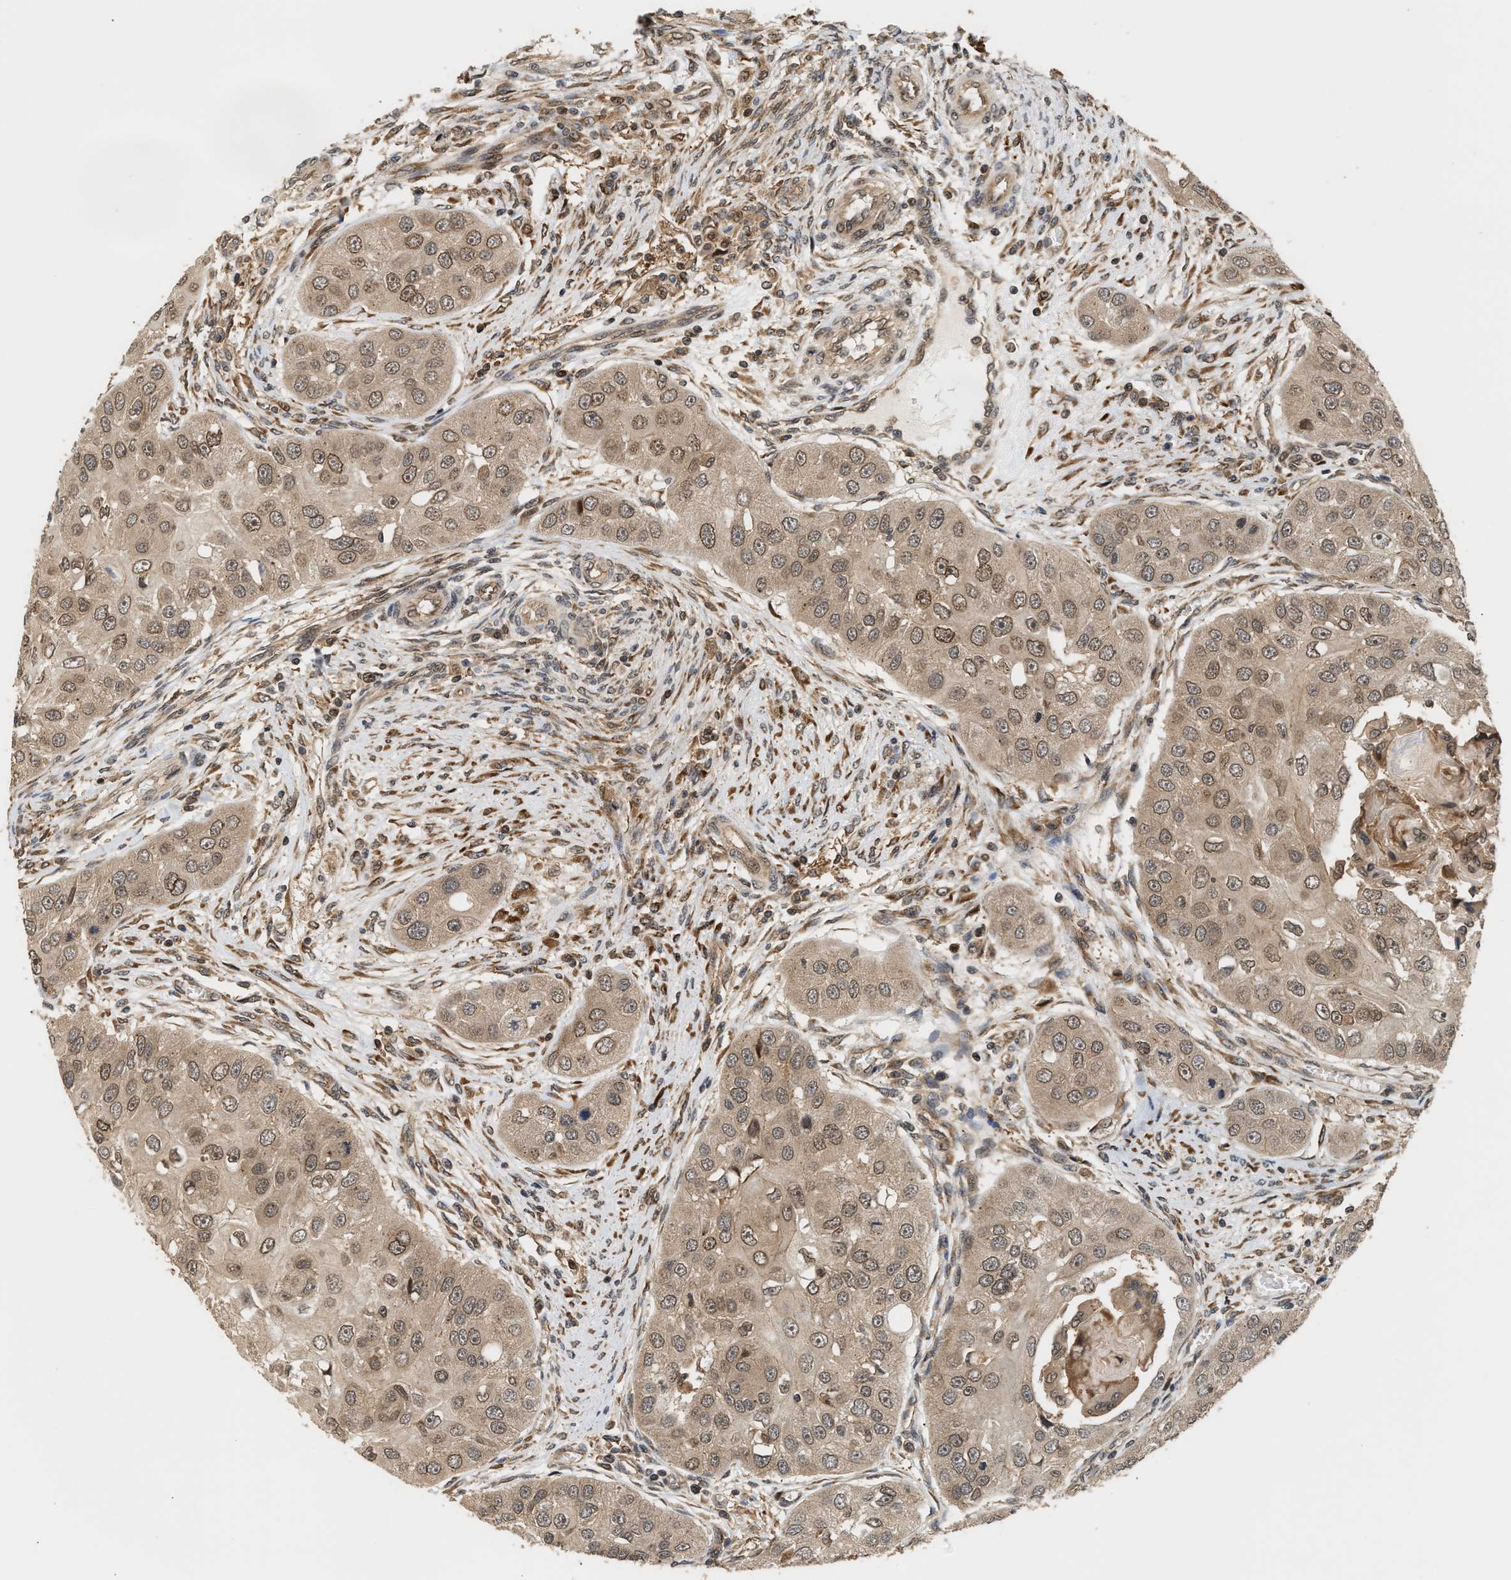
{"staining": {"intensity": "weak", "quantity": ">75%", "location": "cytoplasmic/membranous,nuclear"}, "tissue": "head and neck cancer", "cell_type": "Tumor cells", "image_type": "cancer", "snomed": [{"axis": "morphology", "description": "Normal tissue, NOS"}, {"axis": "morphology", "description": "Squamous cell carcinoma, NOS"}, {"axis": "topography", "description": "Skeletal muscle"}, {"axis": "topography", "description": "Head-Neck"}], "caption": "Head and neck cancer (squamous cell carcinoma) stained with IHC exhibits weak cytoplasmic/membranous and nuclear expression in approximately >75% of tumor cells. (Stains: DAB (3,3'-diaminobenzidine) in brown, nuclei in blue, Microscopy: brightfield microscopy at high magnification).", "gene": "ABHD5", "patient": {"sex": "male", "age": 51}}